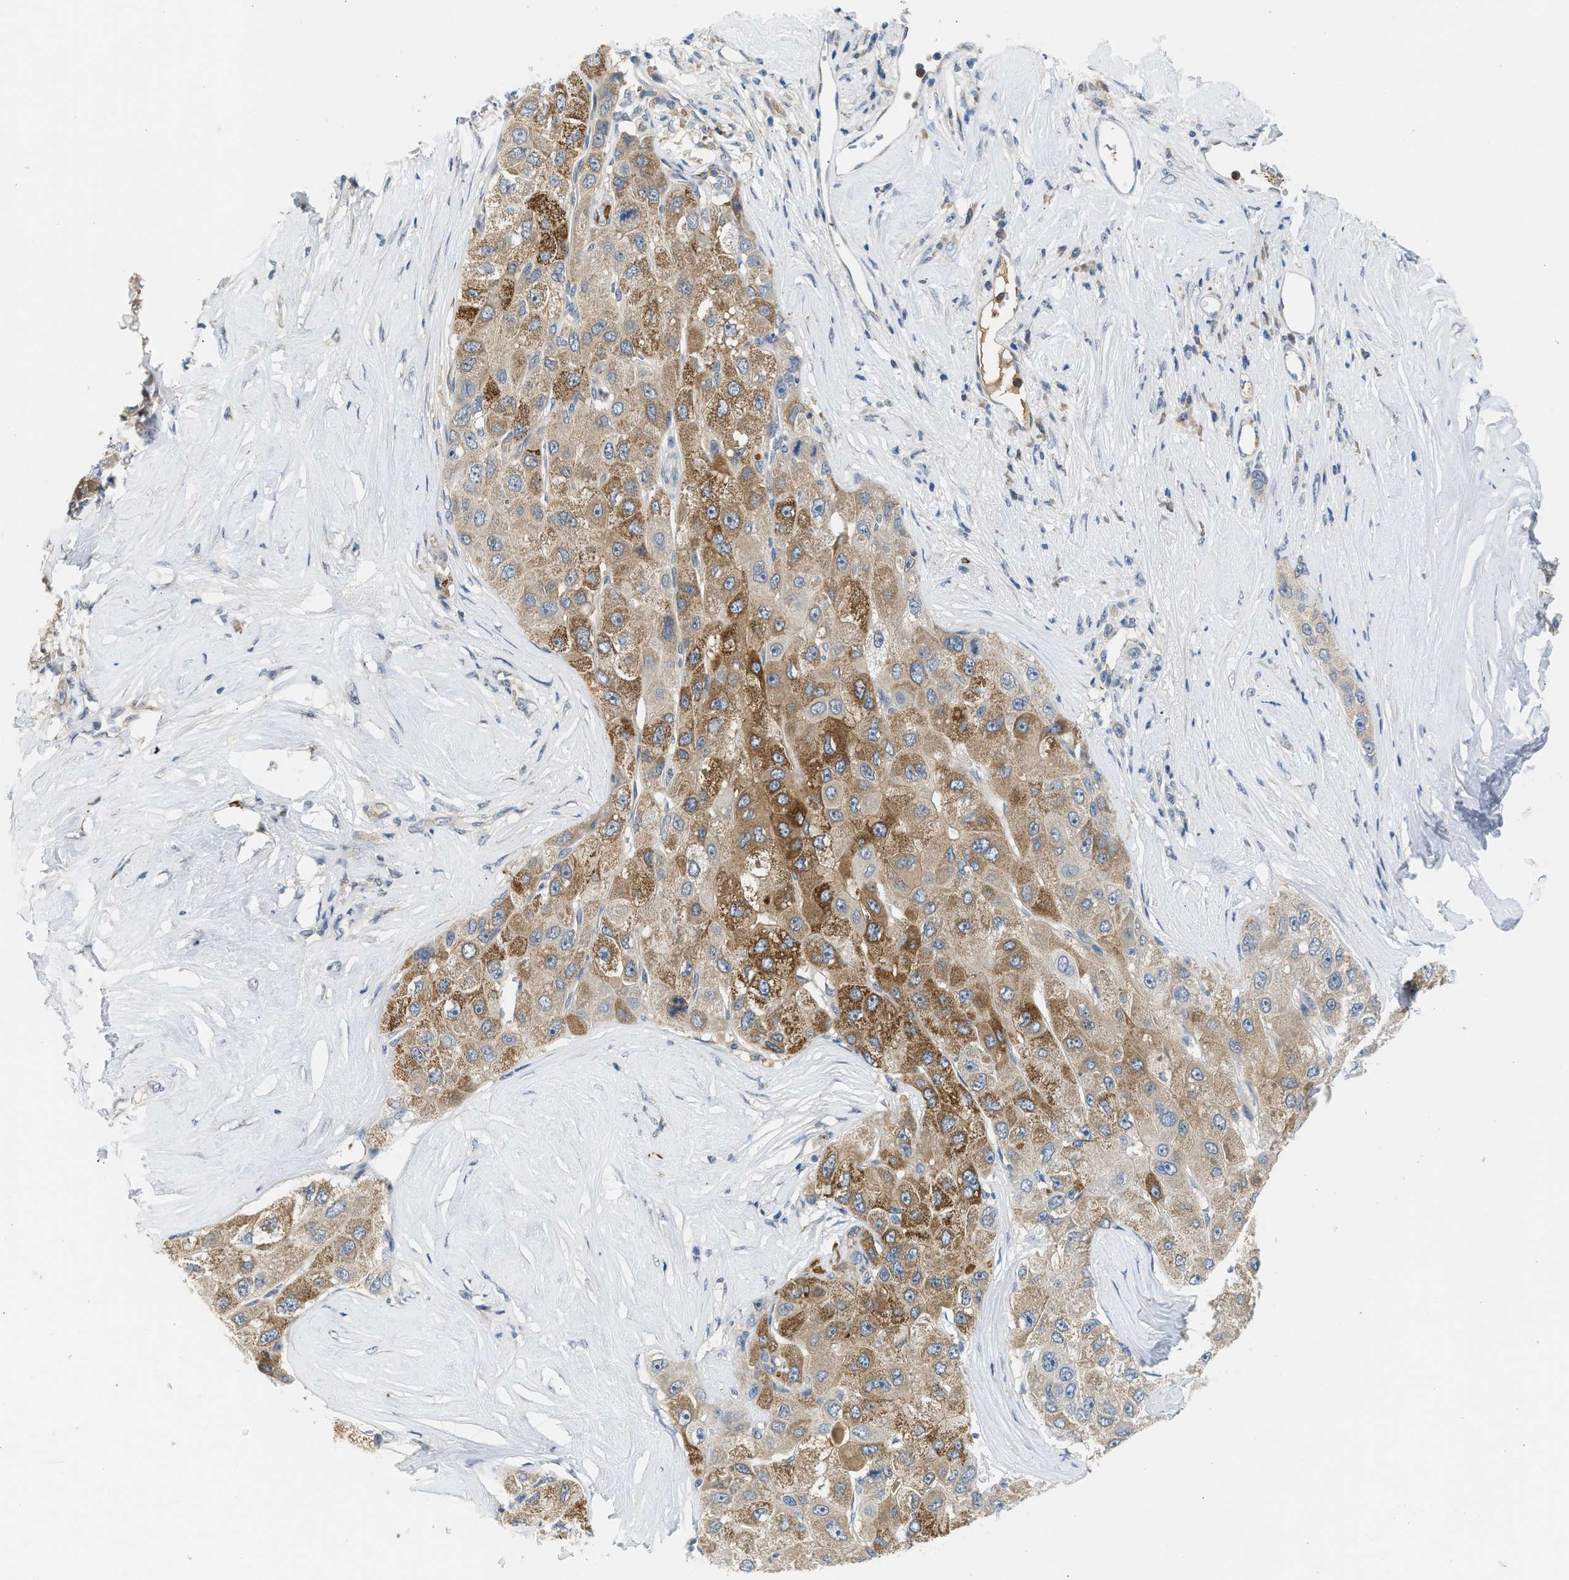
{"staining": {"intensity": "moderate", "quantity": ">75%", "location": "cytoplasmic/membranous"}, "tissue": "liver cancer", "cell_type": "Tumor cells", "image_type": "cancer", "snomed": [{"axis": "morphology", "description": "Carcinoma, Hepatocellular, NOS"}, {"axis": "topography", "description": "Liver"}], "caption": "Liver cancer (hepatocellular carcinoma) stained for a protein (brown) demonstrates moderate cytoplasmic/membranous positive staining in about >75% of tumor cells.", "gene": "RHBDF2", "patient": {"sex": "male", "age": 80}}